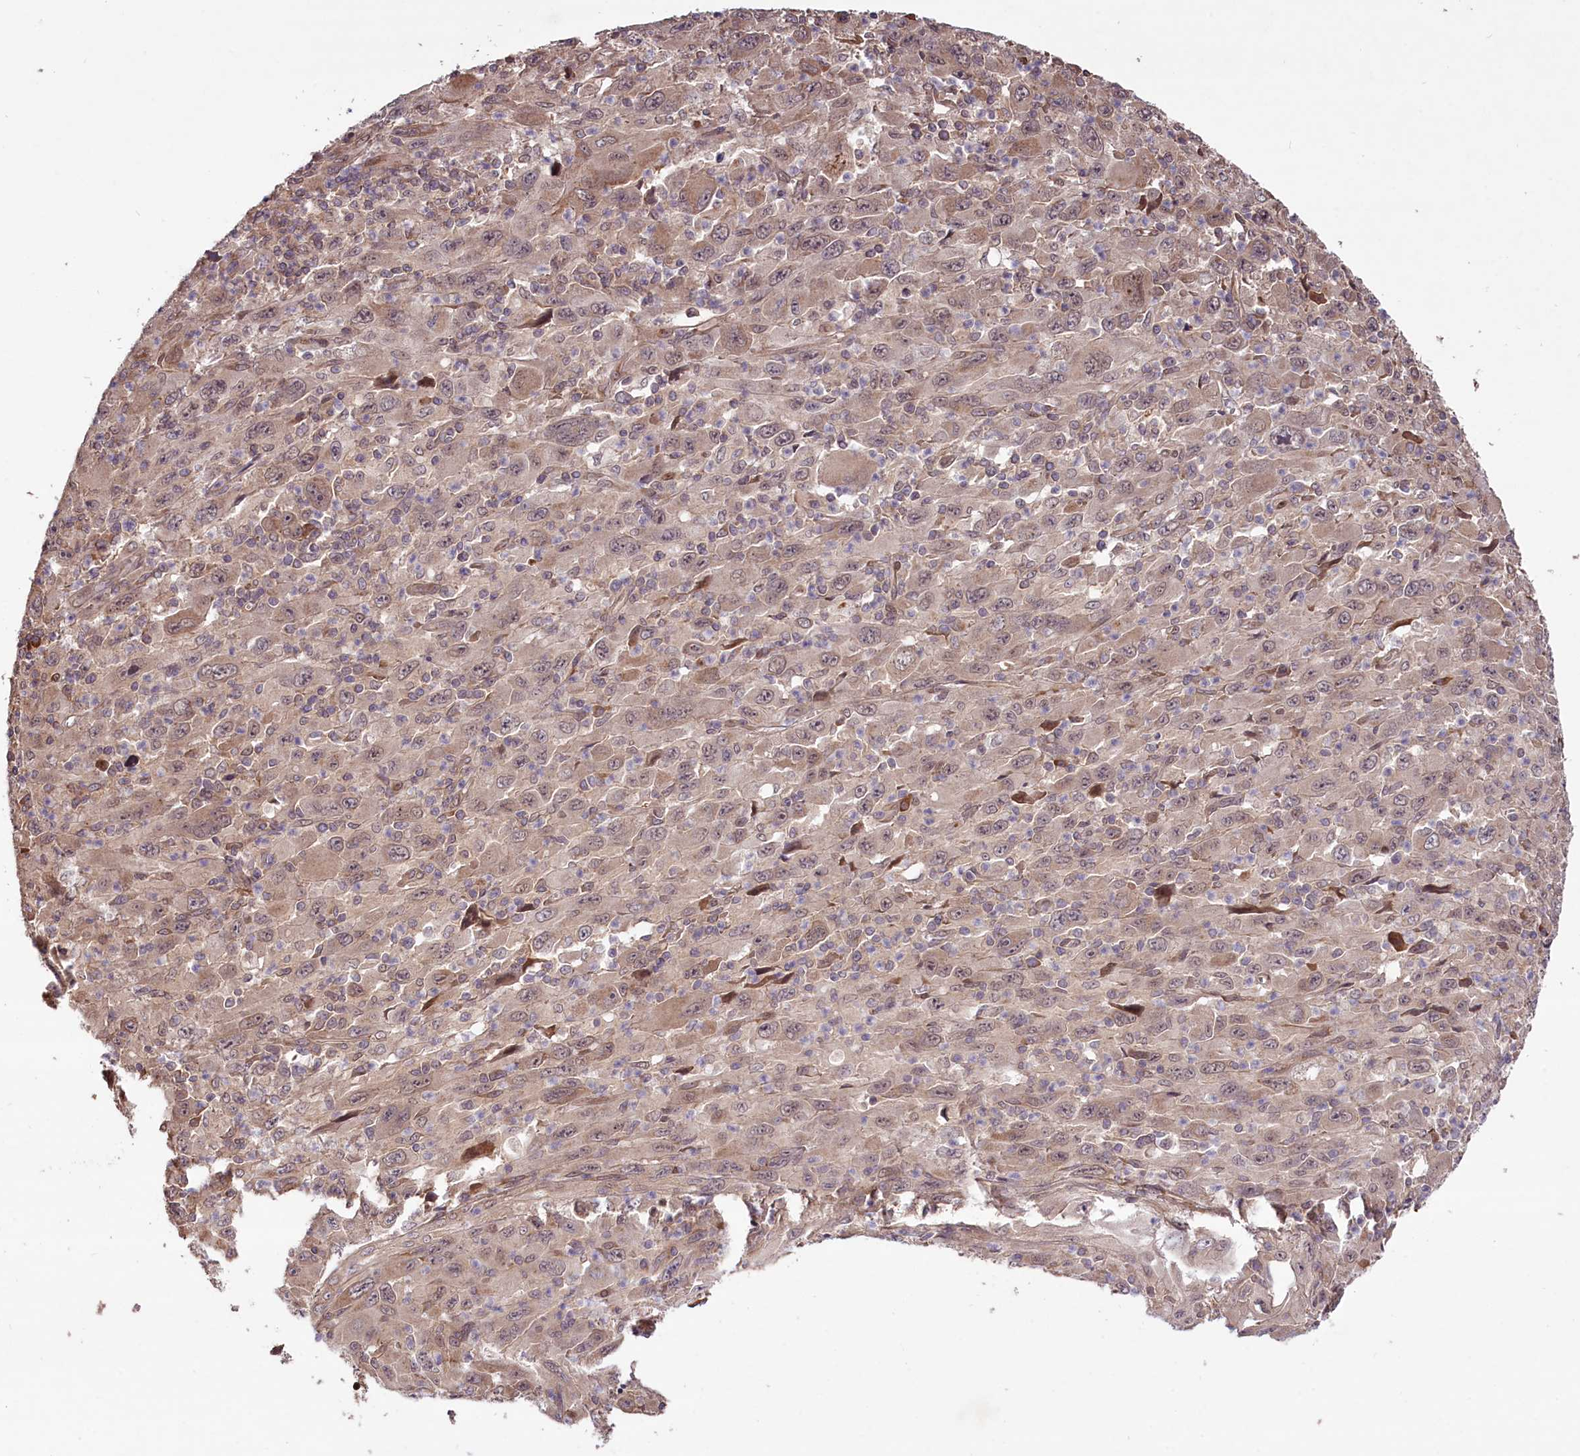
{"staining": {"intensity": "weak", "quantity": ">75%", "location": "cytoplasmic/membranous,nuclear"}, "tissue": "melanoma", "cell_type": "Tumor cells", "image_type": "cancer", "snomed": [{"axis": "morphology", "description": "Malignant melanoma, Metastatic site"}, {"axis": "topography", "description": "Skin"}], "caption": "Melanoma was stained to show a protein in brown. There is low levels of weak cytoplasmic/membranous and nuclear expression in approximately >75% of tumor cells. Nuclei are stained in blue.", "gene": "HDAC5", "patient": {"sex": "female", "age": 56}}